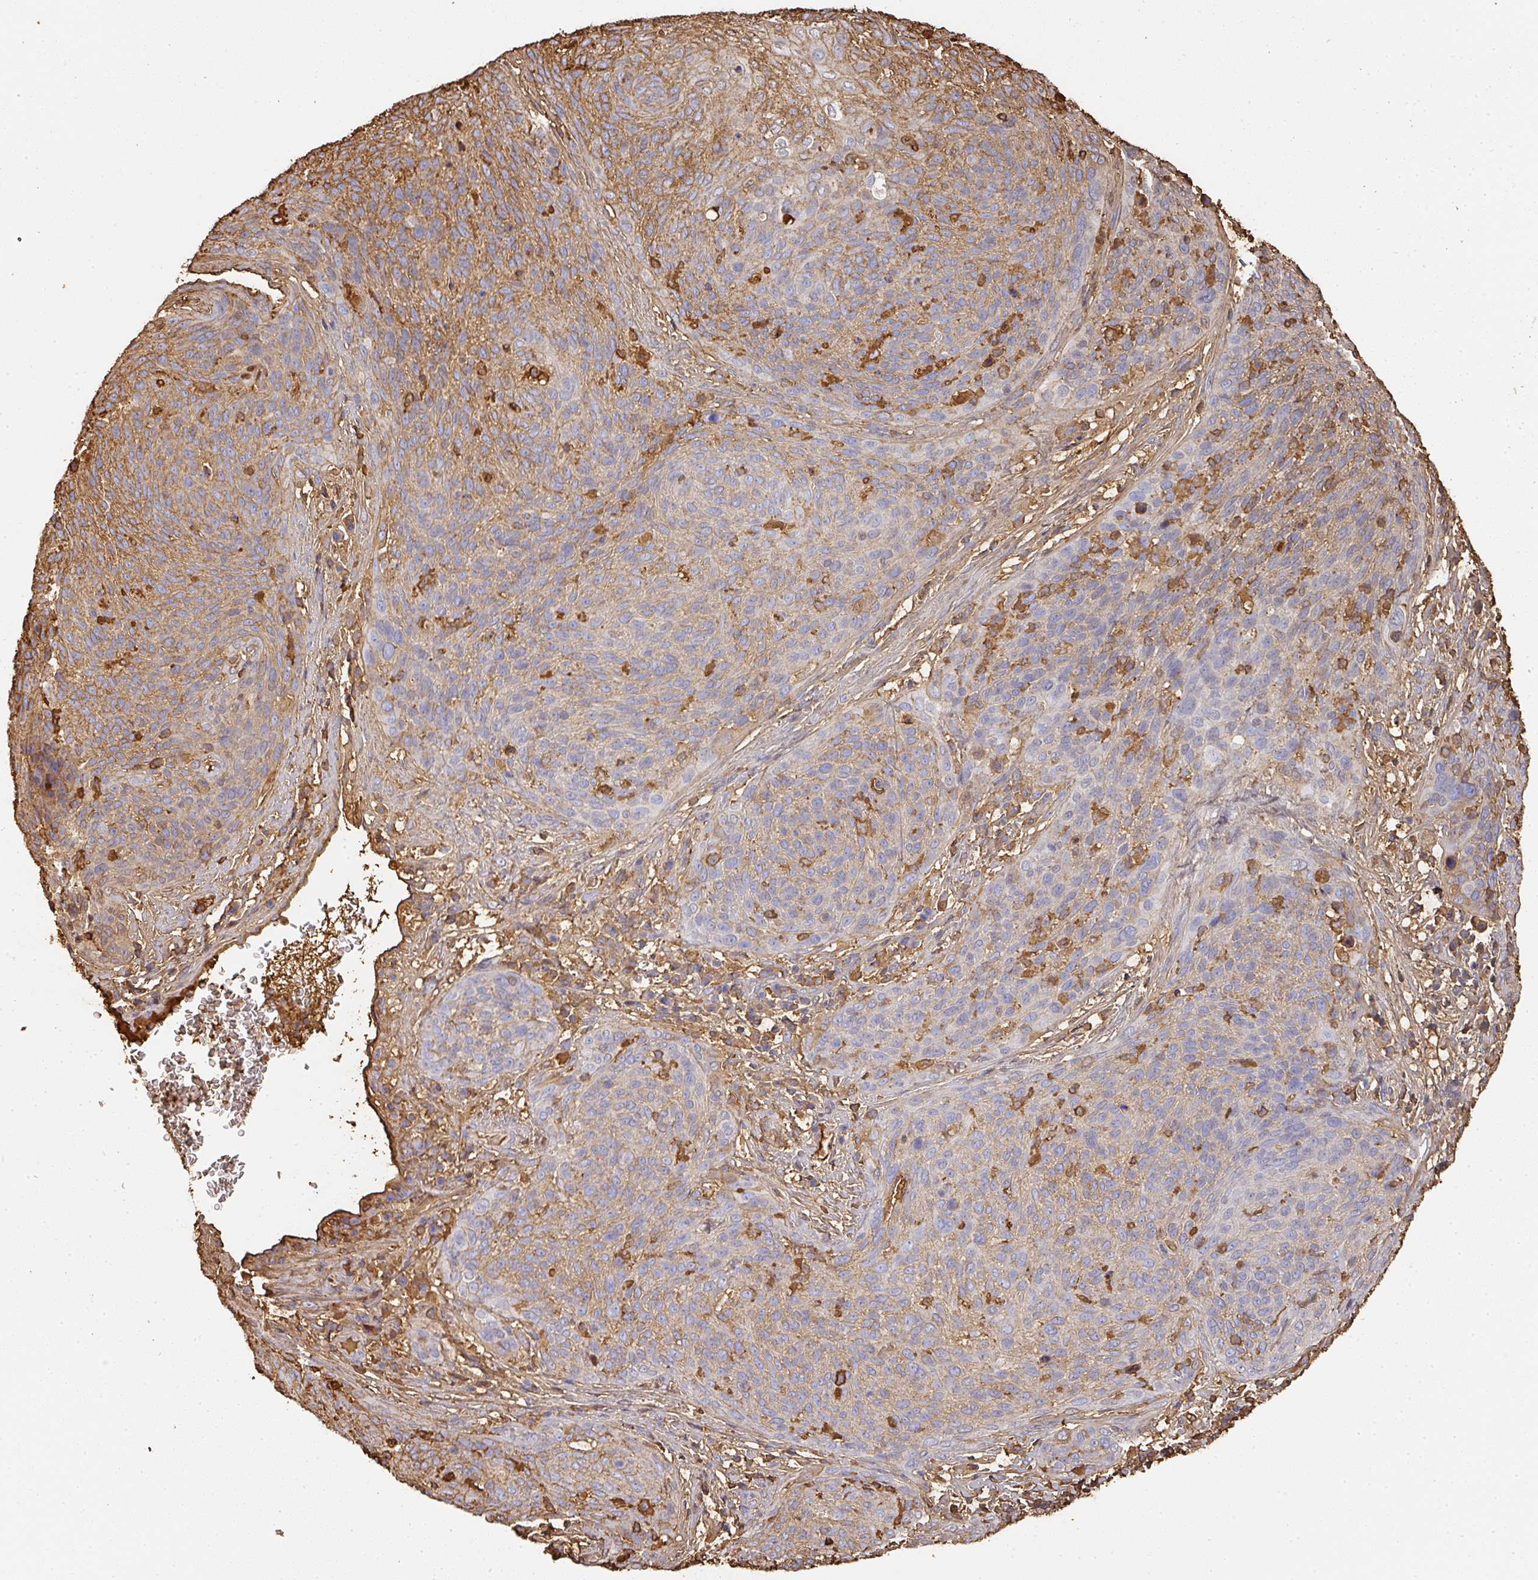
{"staining": {"intensity": "moderate", "quantity": "25%-75%", "location": "cytoplasmic/membranous"}, "tissue": "cervical cancer", "cell_type": "Tumor cells", "image_type": "cancer", "snomed": [{"axis": "morphology", "description": "Squamous cell carcinoma, NOS"}, {"axis": "topography", "description": "Cervix"}], "caption": "Cervical cancer (squamous cell carcinoma) stained with IHC demonstrates moderate cytoplasmic/membranous expression in about 25%-75% of tumor cells.", "gene": "ALB", "patient": {"sex": "female", "age": 31}}